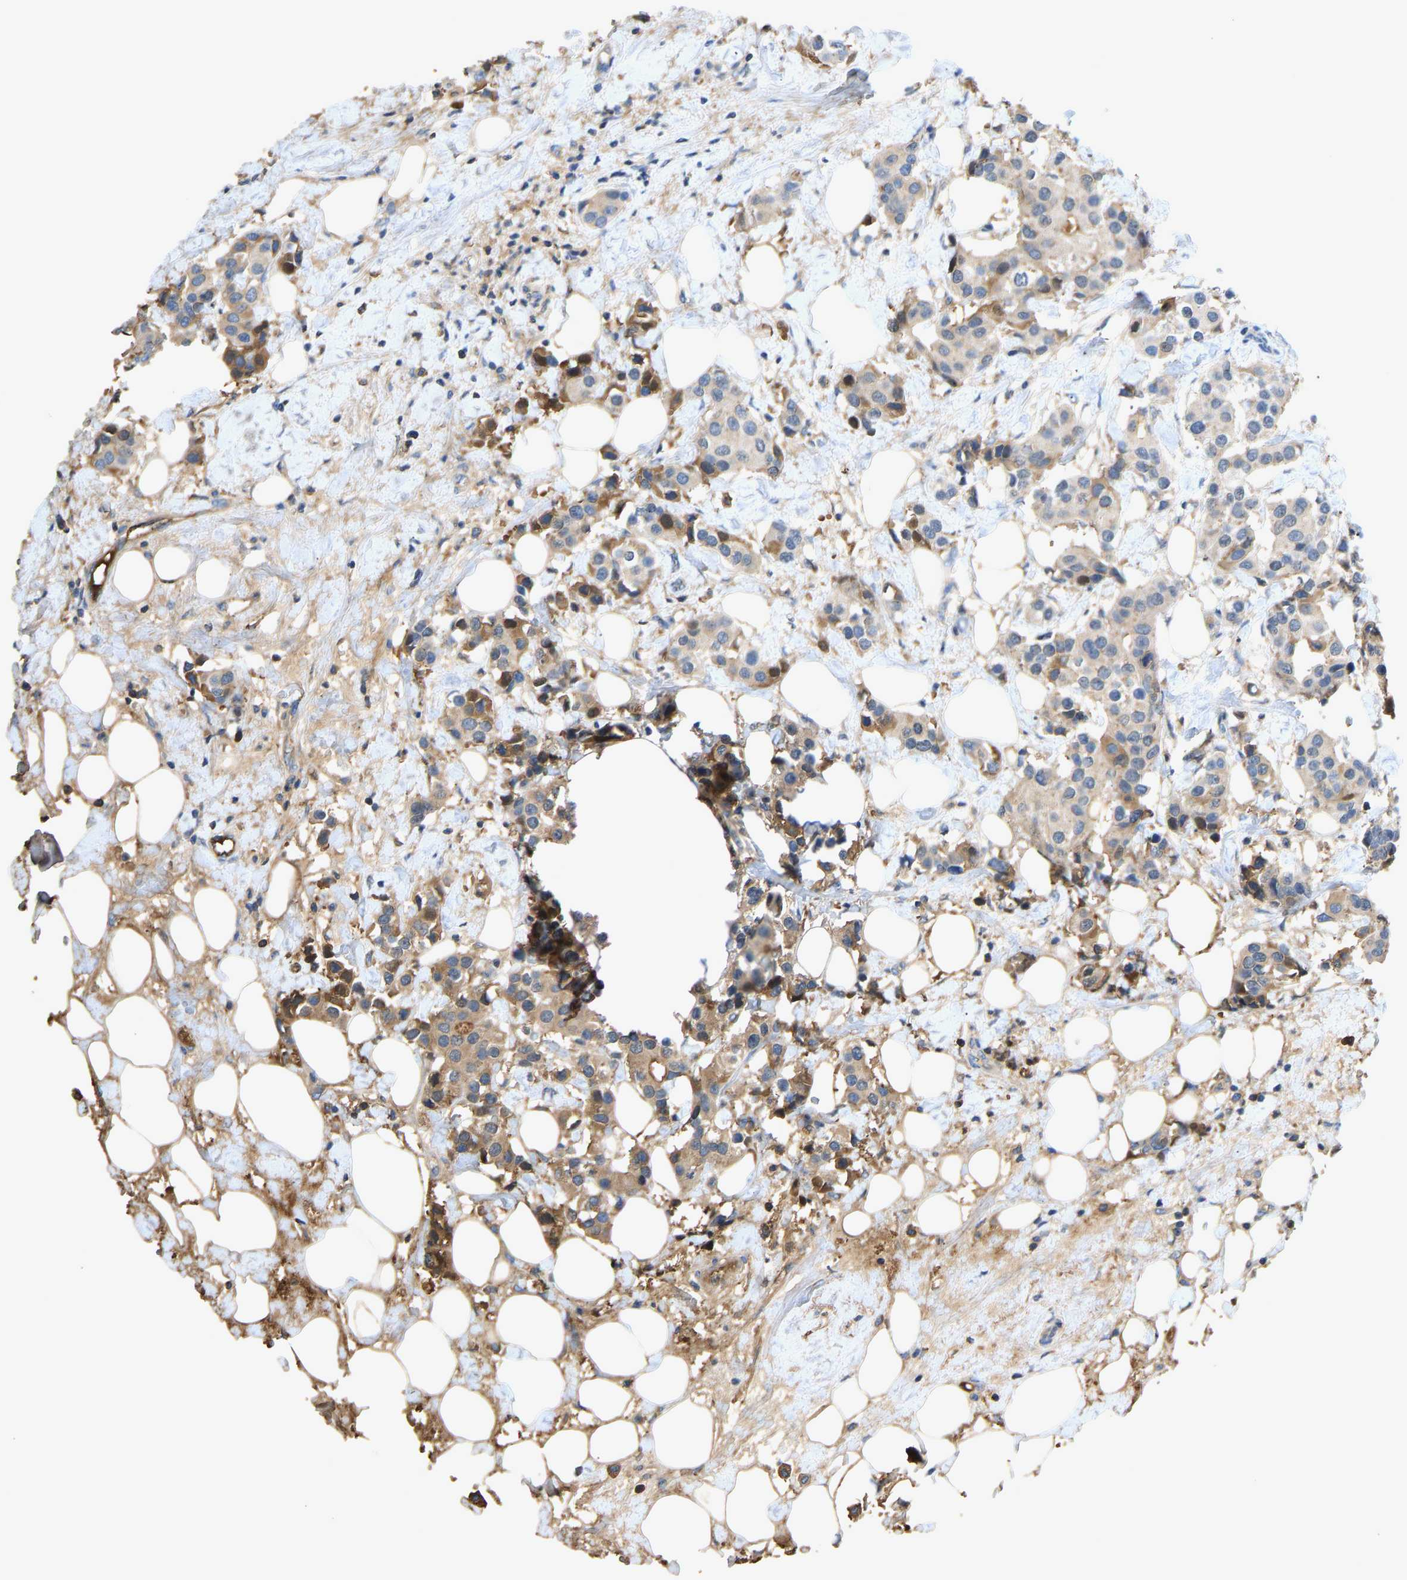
{"staining": {"intensity": "moderate", "quantity": ">75%", "location": "cytoplasmic/membranous"}, "tissue": "breast cancer", "cell_type": "Tumor cells", "image_type": "cancer", "snomed": [{"axis": "morphology", "description": "Normal tissue, NOS"}, {"axis": "morphology", "description": "Duct carcinoma"}, {"axis": "topography", "description": "Breast"}], "caption": "This micrograph shows immunohistochemistry (IHC) staining of breast cancer, with medium moderate cytoplasmic/membranous positivity in approximately >75% of tumor cells.", "gene": "STC1", "patient": {"sex": "female", "age": 39}}